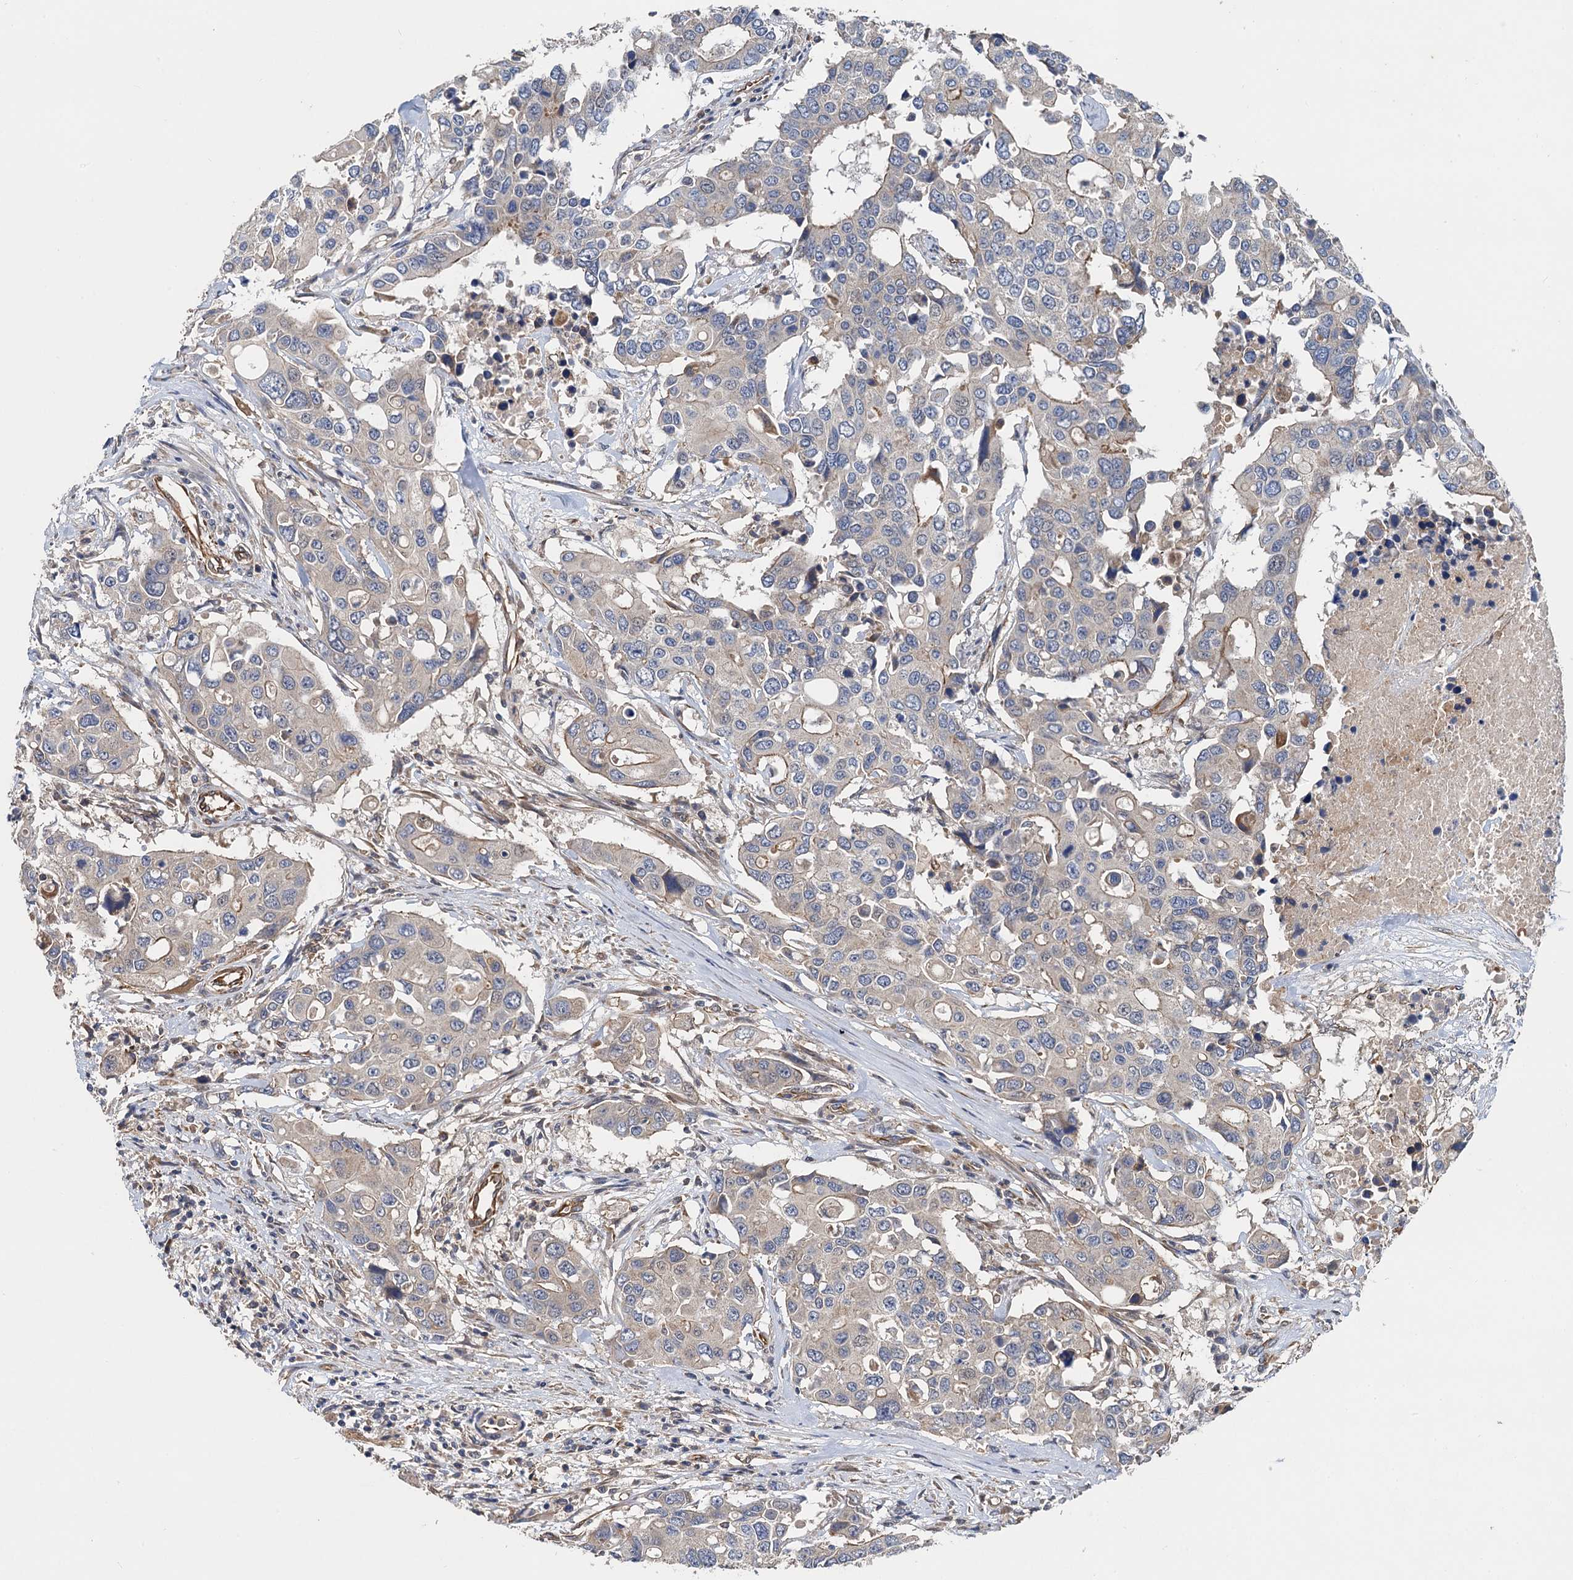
{"staining": {"intensity": "weak", "quantity": "<25%", "location": "cytoplasmic/membranous"}, "tissue": "colorectal cancer", "cell_type": "Tumor cells", "image_type": "cancer", "snomed": [{"axis": "morphology", "description": "Adenocarcinoma, NOS"}, {"axis": "topography", "description": "Colon"}], "caption": "Human adenocarcinoma (colorectal) stained for a protein using immunohistochemistry demonstrates no positivity in tumor cells.", "gene": "PJA2", "patient": {"sex": "male", "age": 77}}